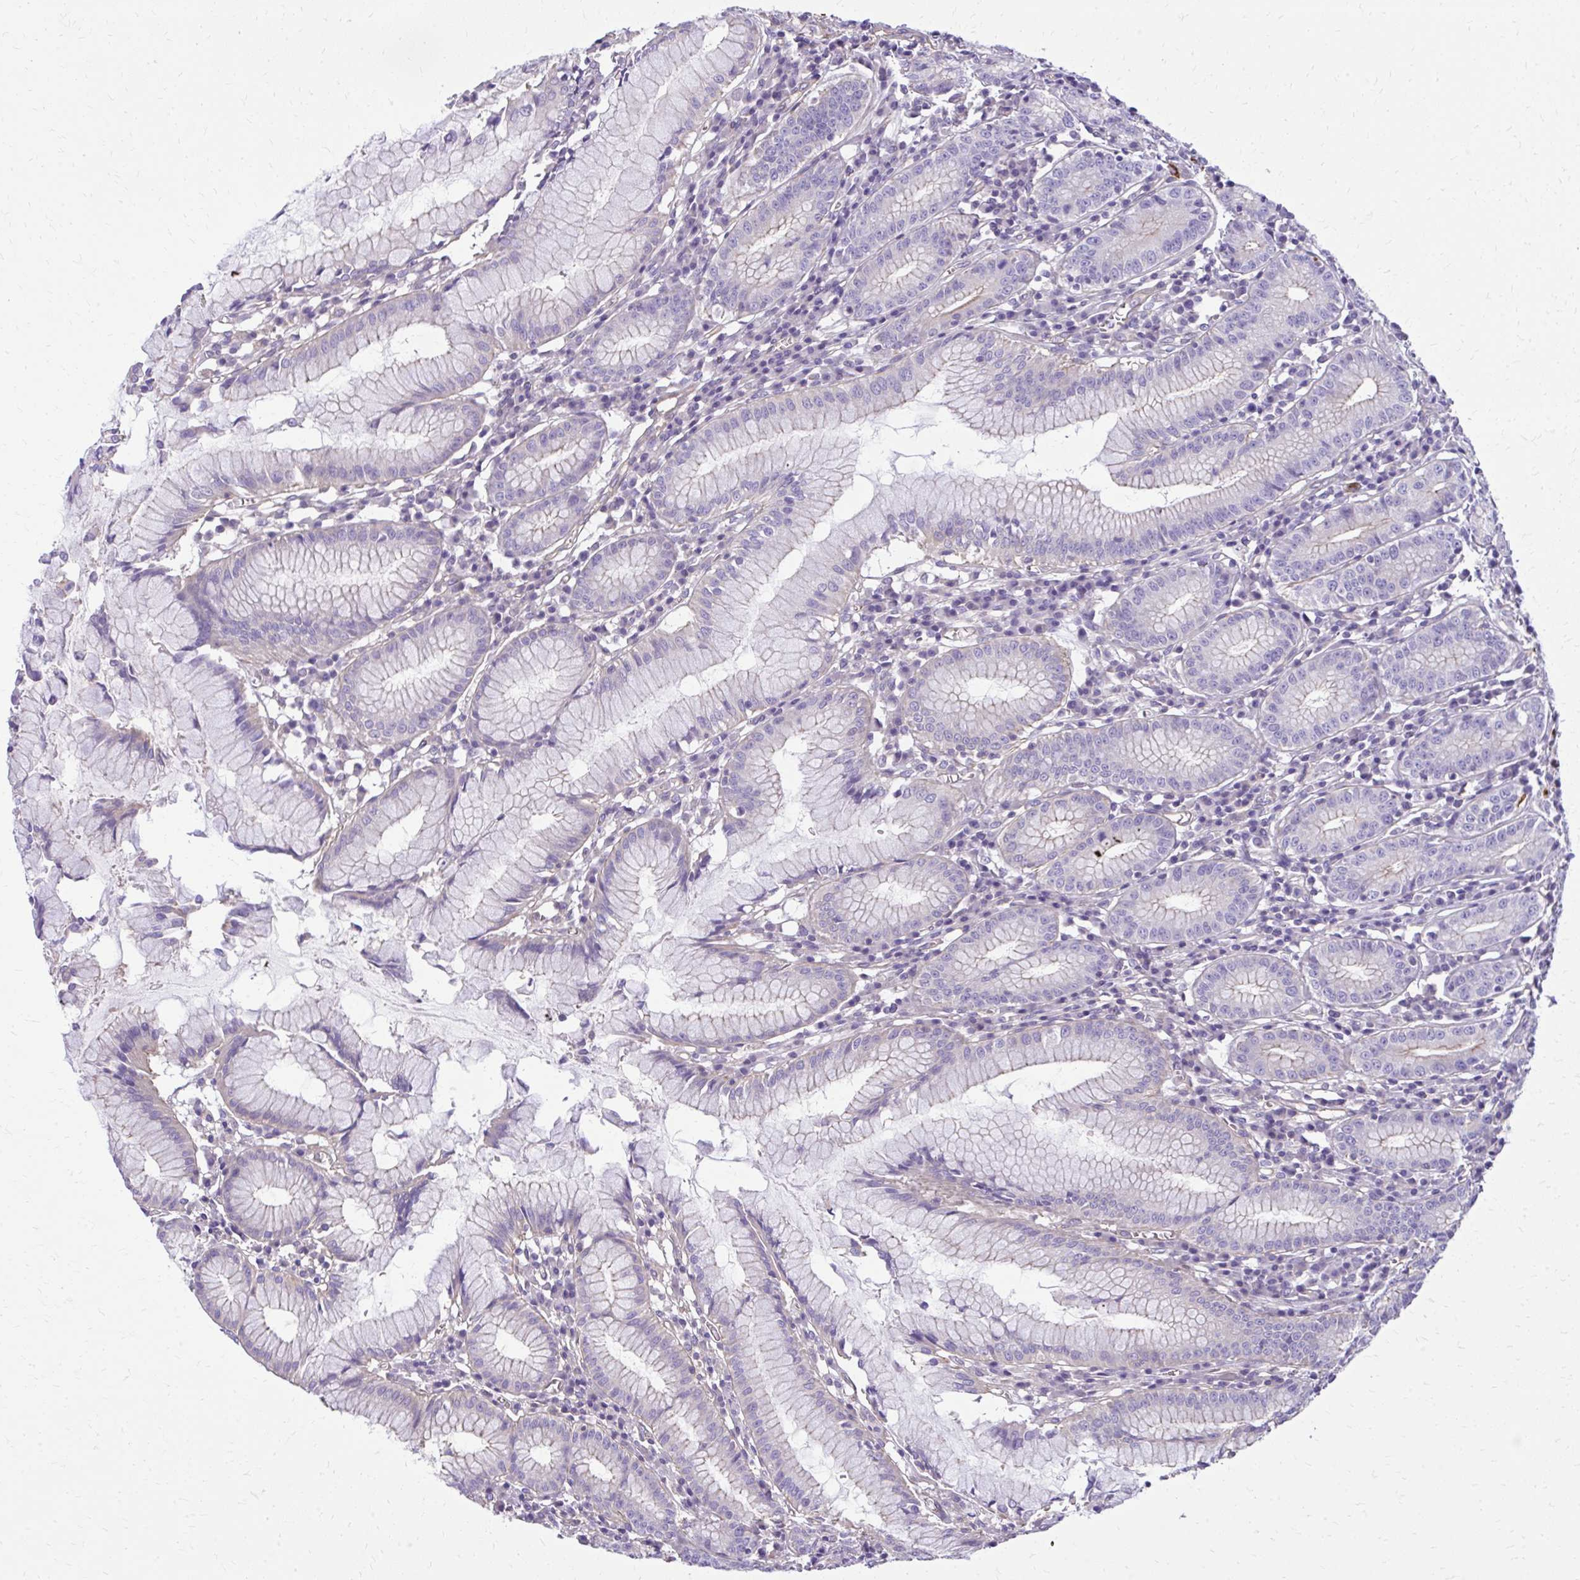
{"staining": {"intensity": "strong", "quantity": "<25%", "location": "nuclear"}, "tissue": "stomach", "cell_type": "Glandular cells", "image_type": "normal", "snomed": [{"axis": "morphology", "description": "Normal tissue, NOS"}, {"axis": "topography", "description": "Stomach"}], "caption": "Stomach was stained to show a protein in brown. There is medium levels of strong nuclear staining in approximately <25% of glandular cells. (Stains: DAB in brown, nuclei in blue, Microscopy: brightfield microscopy at high magnification).", "gene": "RUNDC3B", "patient": {"sex": "male", "age": 55}}